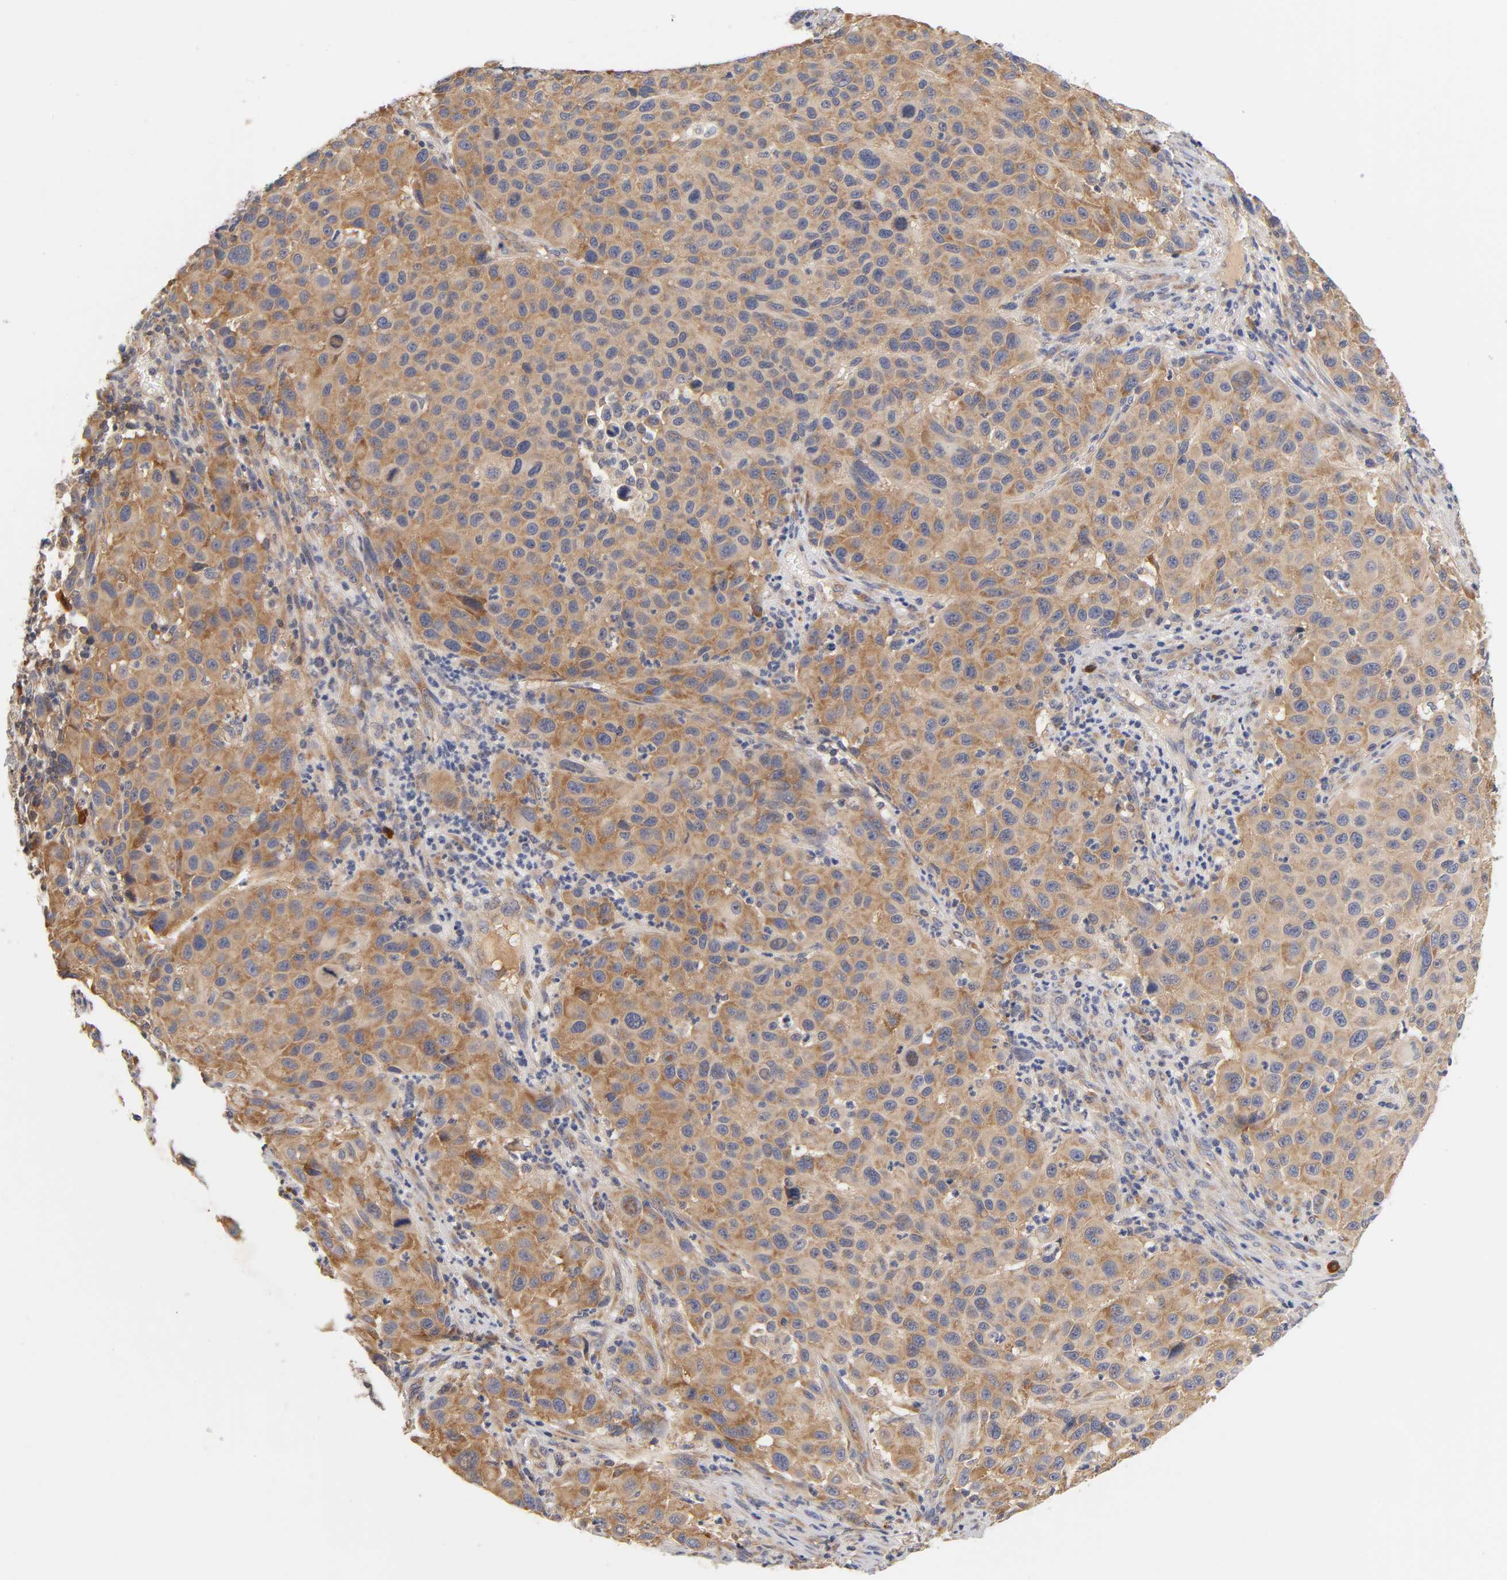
{"staining": {"intensity": "moderate", "quantity": ">75%", "location": "cytoplasmic/membranous"}, "tissue": "melanoma", "cell_type": "Tumor cells", "image_type": "cancer", "snomed": [{"axis": "morphology", "description": "Malignant melanoma, Metastatic site"}, {"axis": "topography", "description": "Lymph node"}], "caption": "Protein staining of malignant melanoma (metastatic site) tissue reveals moderate cytoplasmic/membranous expression in about >75% of tumor cells.", "gene": "RPS29", "patient": {"sex": "male", "age": 61}}